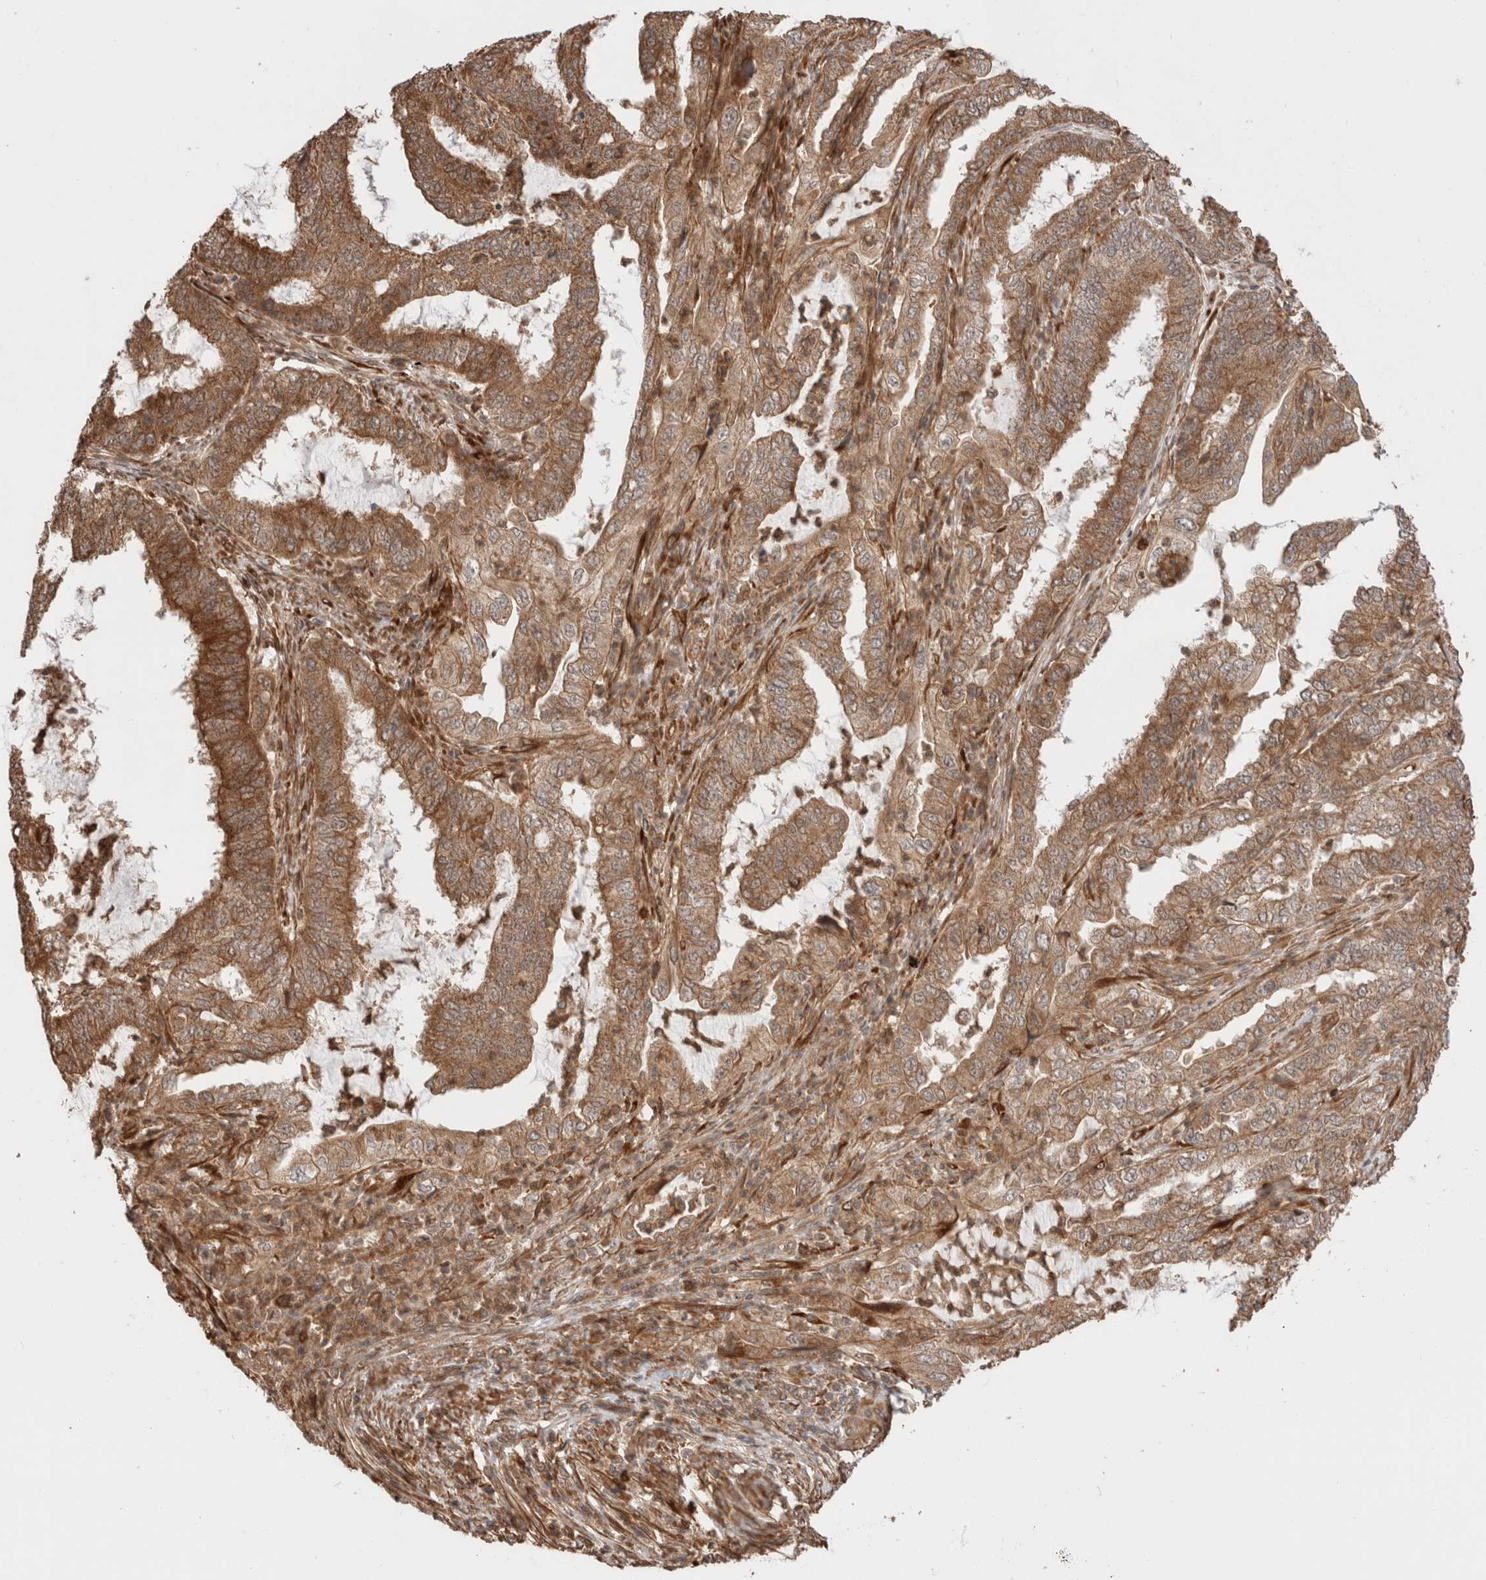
{"staining": {"intensity": "moderate", "quantity": ">75%", "location": "cytoplasmic/membranous"}, "tissue": "endometrial cancer", "cell_type": "Tumor cells", "image_type": "cancer", "snomed": [{"axis": "morphology", "description": "Adenocarcinoma, NOS"}, {"axis": "topography", "description": "Endometrium"}], "caption": "Immunohistochemical staining of human endometrial adenocarcinoma reveals medium levels of moderate cytoplasmic/membranous expression in about >75% of tumor cells.", "gene": "ZNF649", "patient": {"sex": "female", "age": 51}}